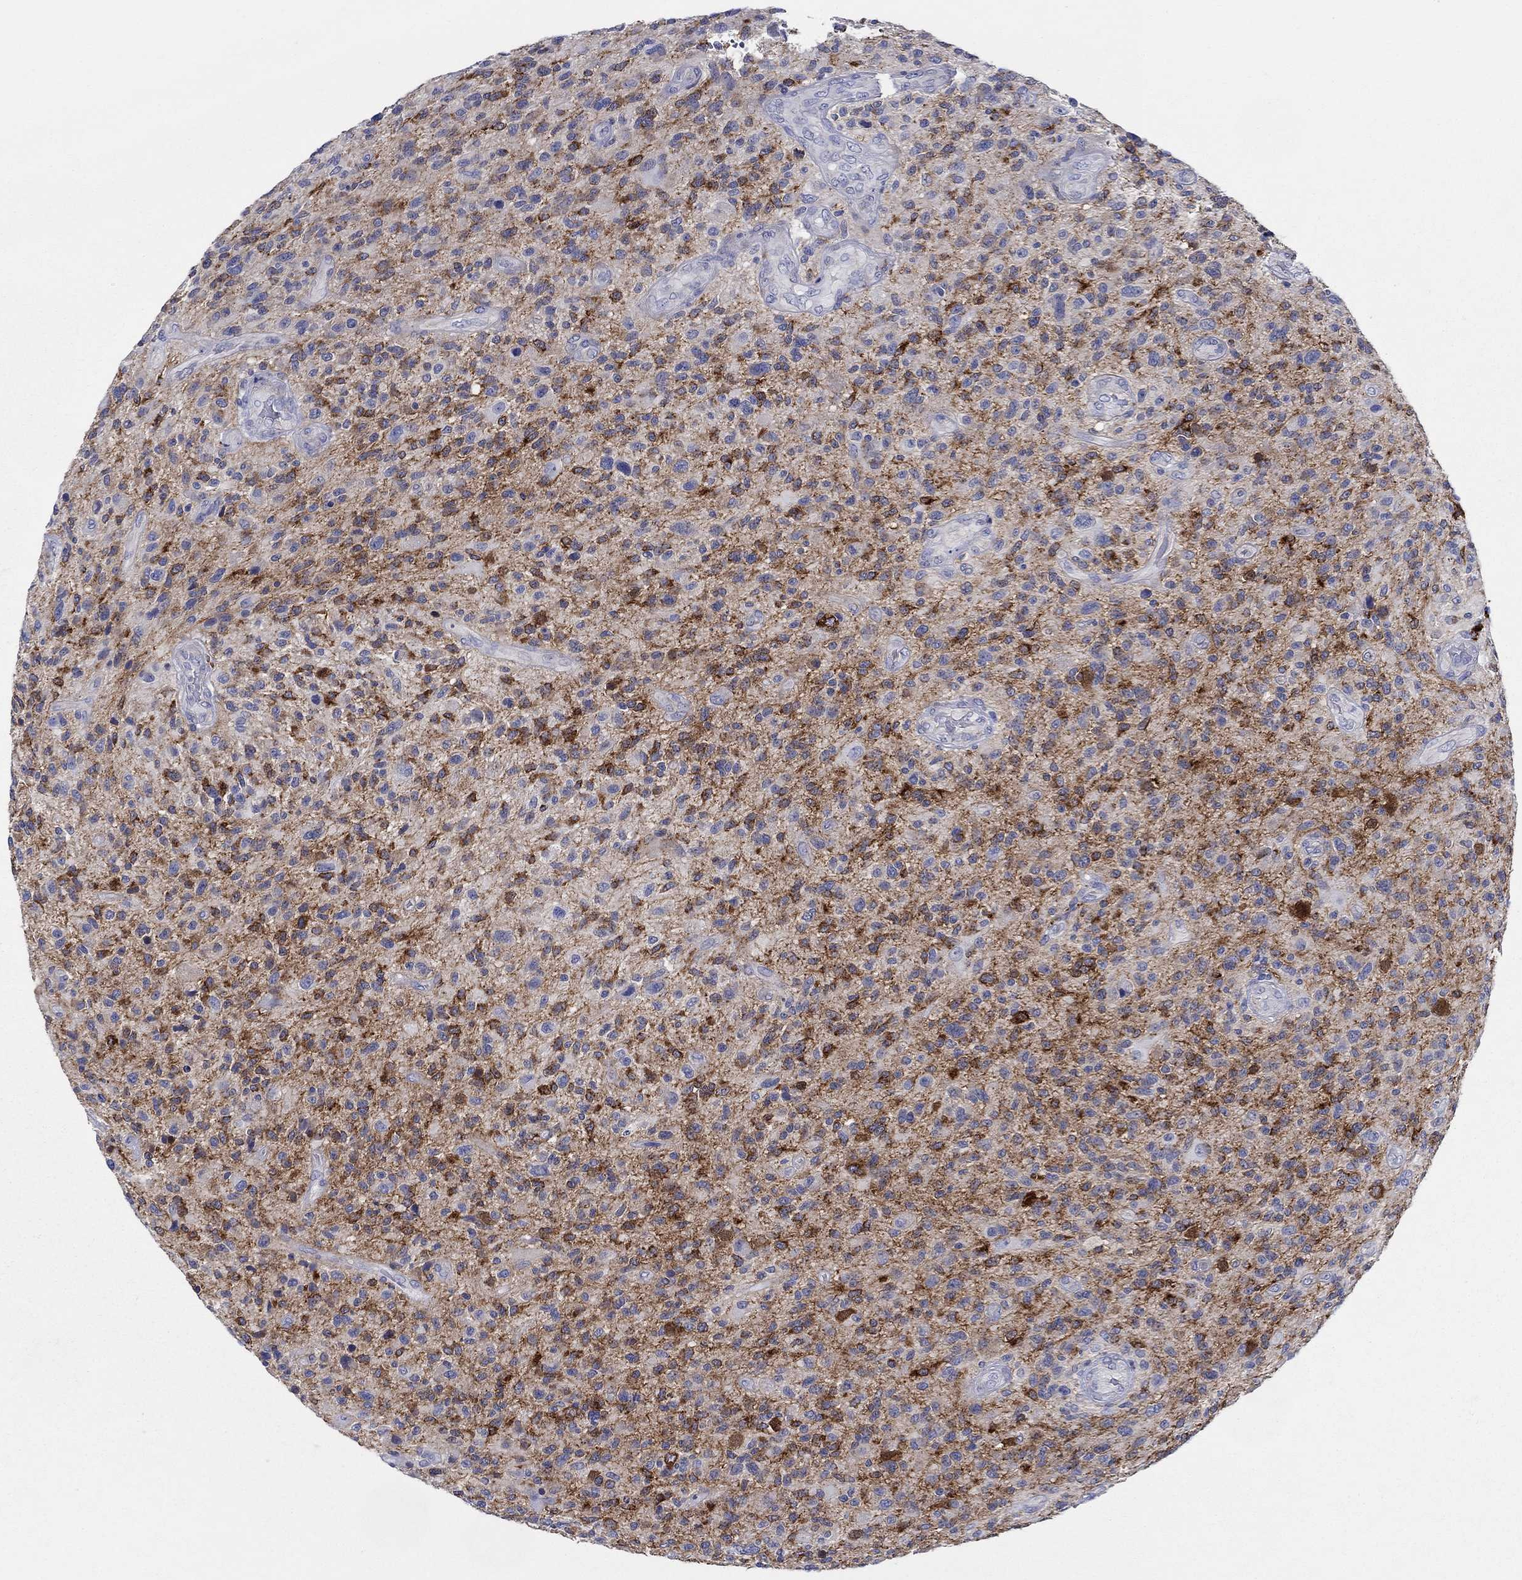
{"staining": {"intensity": "strong", "quantity": "25%-75%", "location": "cytoplasmic/membranous"}, "tissue": "glioma", "cell_type": "Tumor cells", "image_type": "cancer", "snomed": [{"axis": "morphology", "description": "Glioma, malignant, High grade"}, {"axis": "topography", "description": "Brain"}], "caption": "Immunohistochemistry (IHC) staining of glioma, which reveals high levels of strong cytoplasmic/membranous expression in approximately 25%-75% of tumor cells indicating strong cytoplasmic/membranous protein expression. The staining was performed using DAB (3,3'-diaminobenzidine) (brown) for protein detection and nuclei were counterstained in hematoxylin (blue).", "gene": "RAP1GAP", "patient": {"sex": "male", "age": 47}}